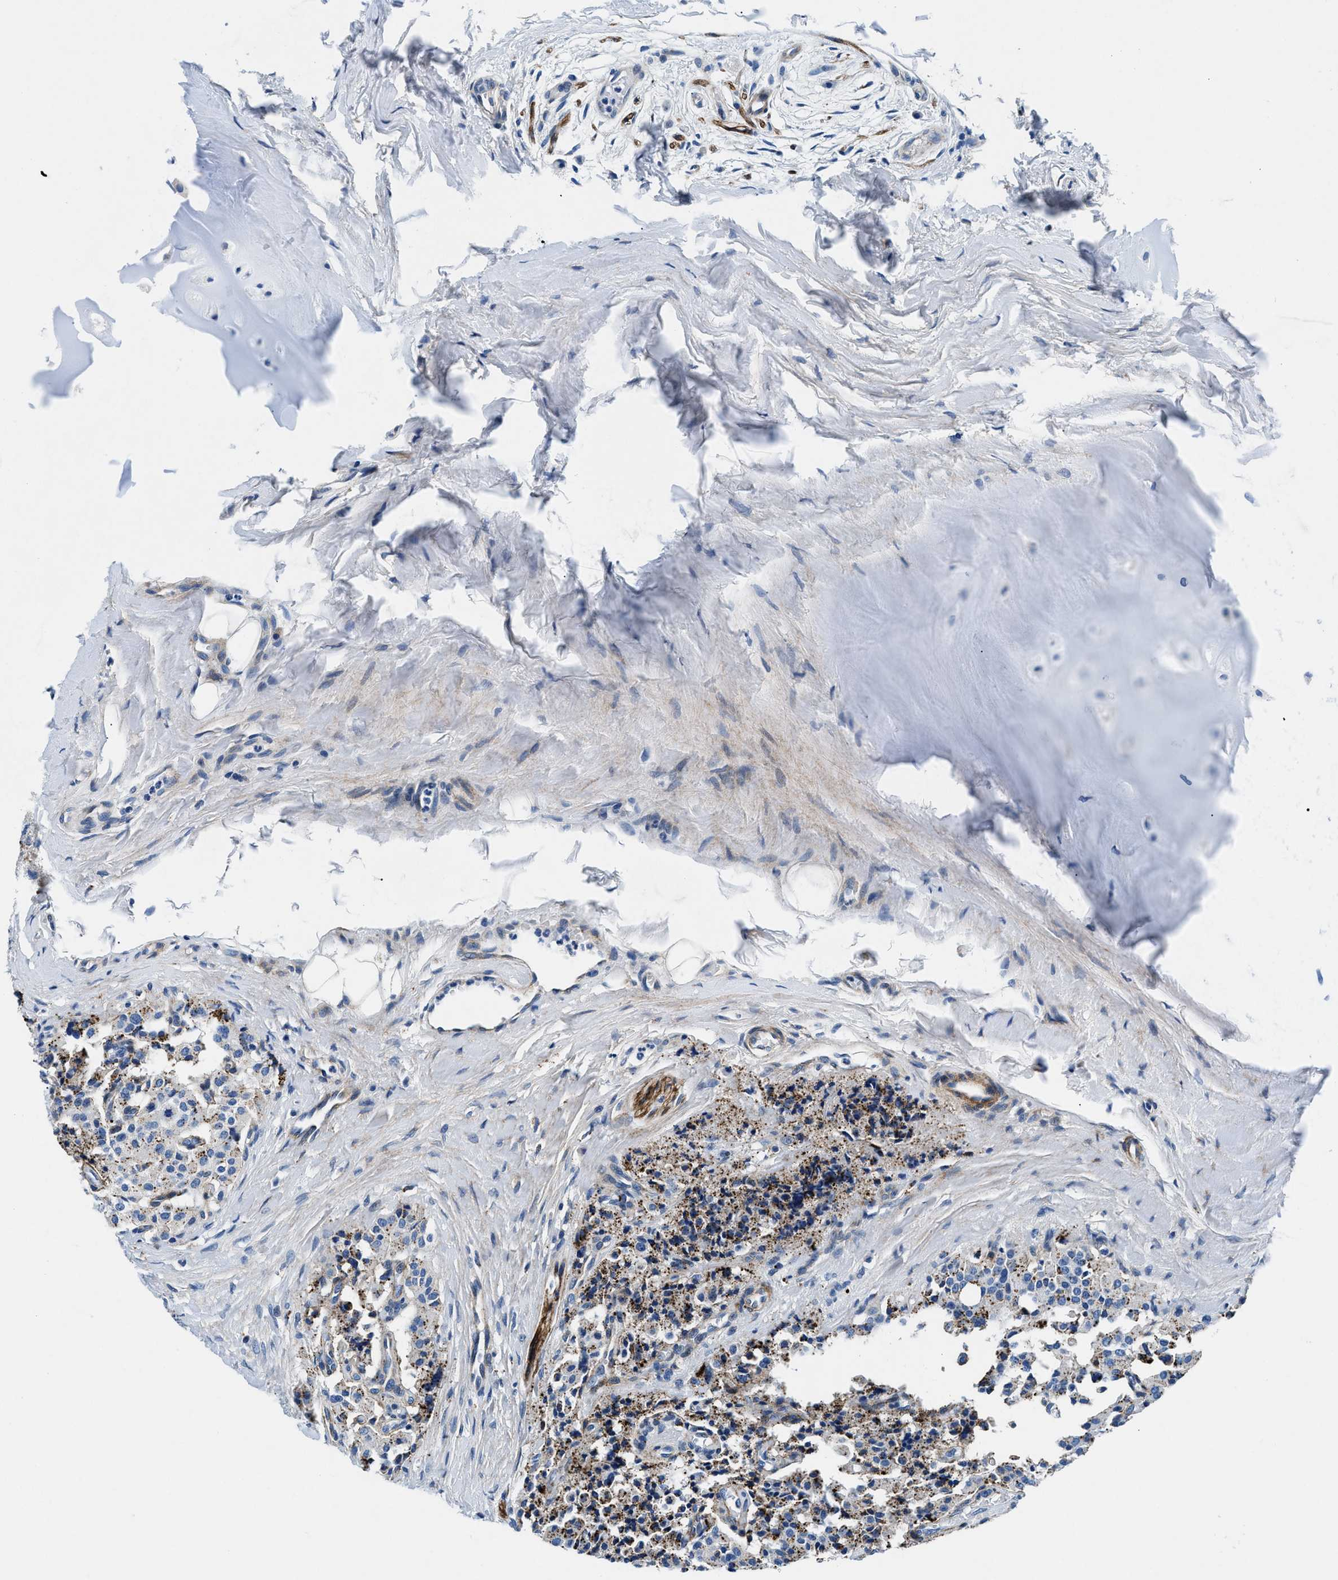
{"staining": {"intensity": "negative", "quantity": "none", "location": "none"}, "tissue": "carcinoid", "cell_type": "Tumor cells", "image_type": "cancer", "snomed": [{"axis": "morphology", "description": "Carcinoid, malignant, NOS"}, {"axis": "topography", "description": "Lung"}], "caption": "A high-resolution histopathology image shows IHC staining of carcinoid, which demonstrates no significant positivity in tumor cells. The staining was performed using DAB (3,3'-diaminobenzidine) to visualize the protein expression in brown, while the nuclei were stained in blue with hematoxylin (Magnification: 20x).", "gene": "DAG1", "patient": {"sex": "male", "age": 30}}